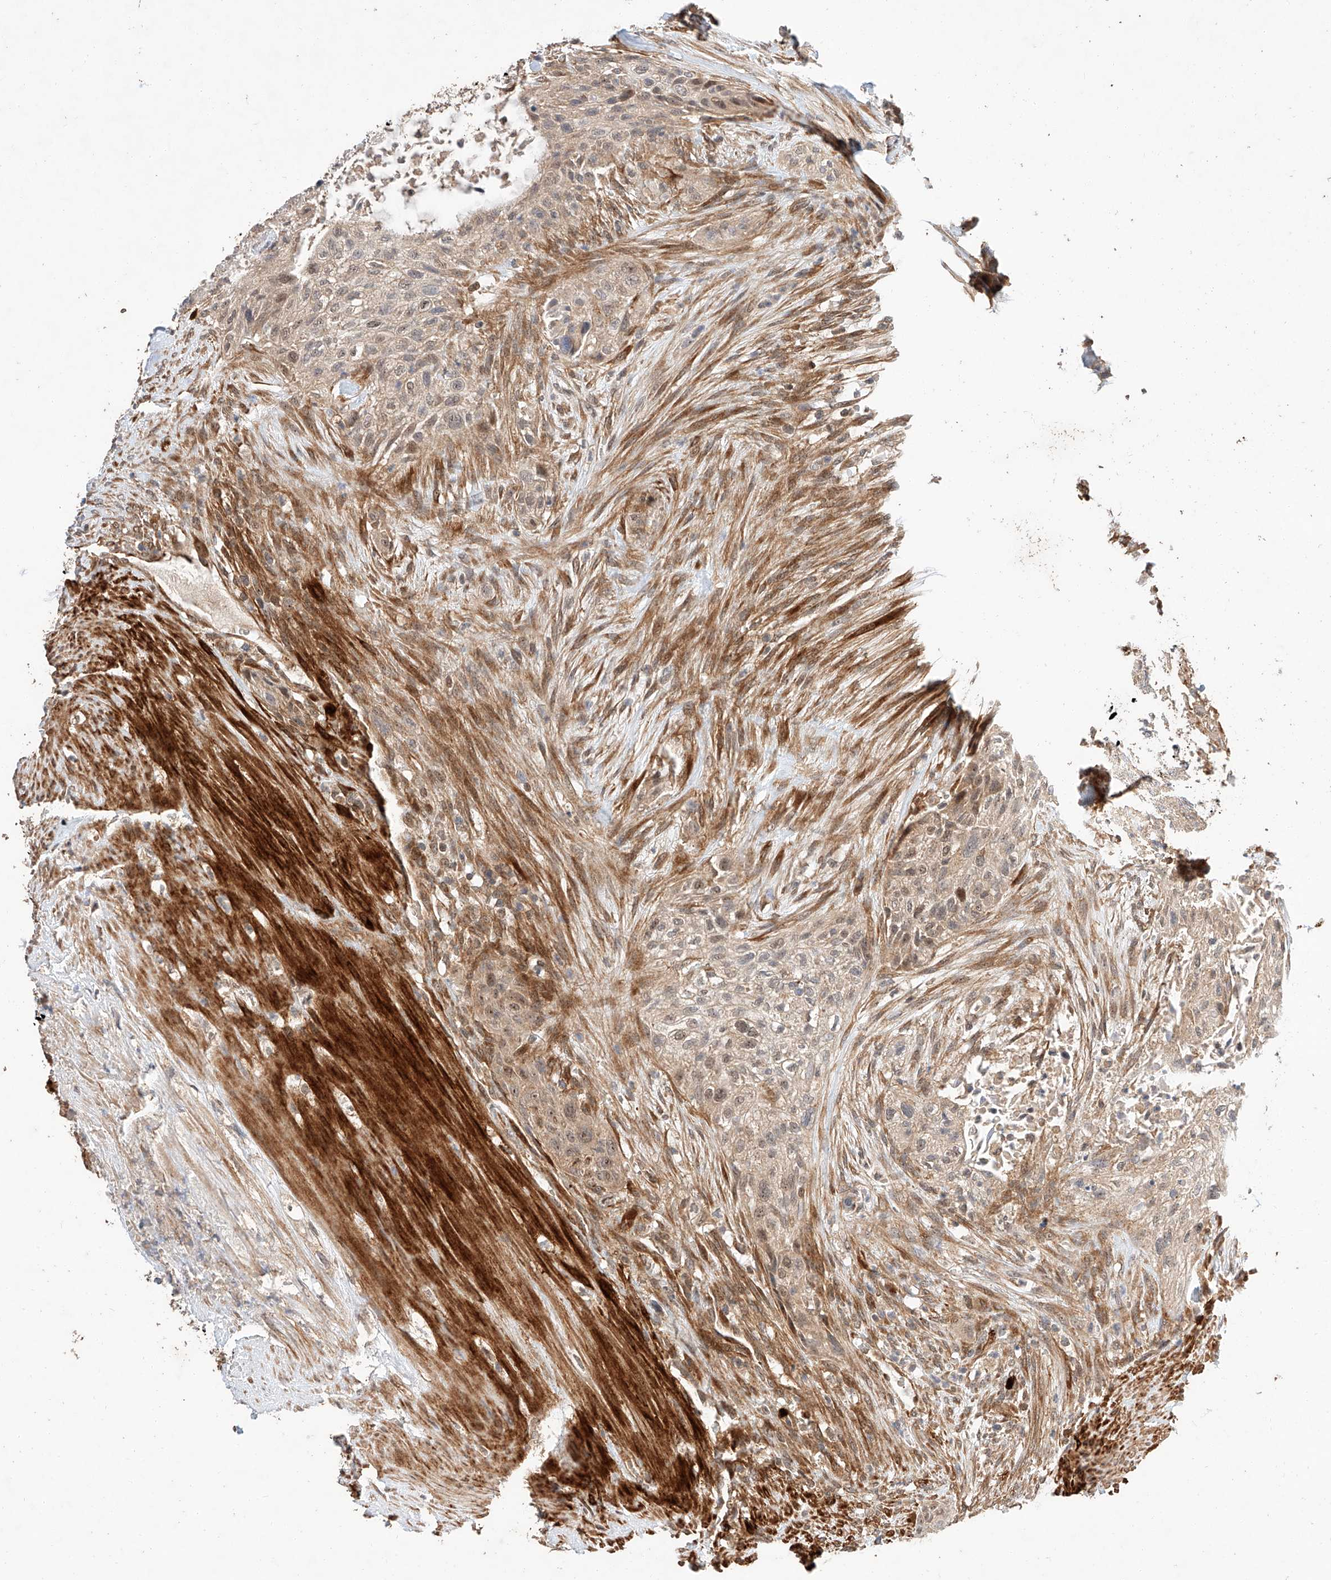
{"staining": {"intensity": "weak", "quantity": ">75%", "location": "cytoplasmic/membranous,nuclear"}, "tissue": "urothelial cancer", "cell_type": "Tumor cells", "image_type": "cancer", "snomed": [{"axis": "morphology", "description": "Urothelial carcinoma, High grade"}, {"axis": "topography", "description": "Urinary bladder"}], "caption": "This image demonstrates IHC staining of urothelial carcinoma (high-grade), with low weak cytoplasmic/membranous and nuclear positivity in approximately >75% of tumor cells.", "gene": "RAB23", "patient": {"sex": "male", "age": 35}}